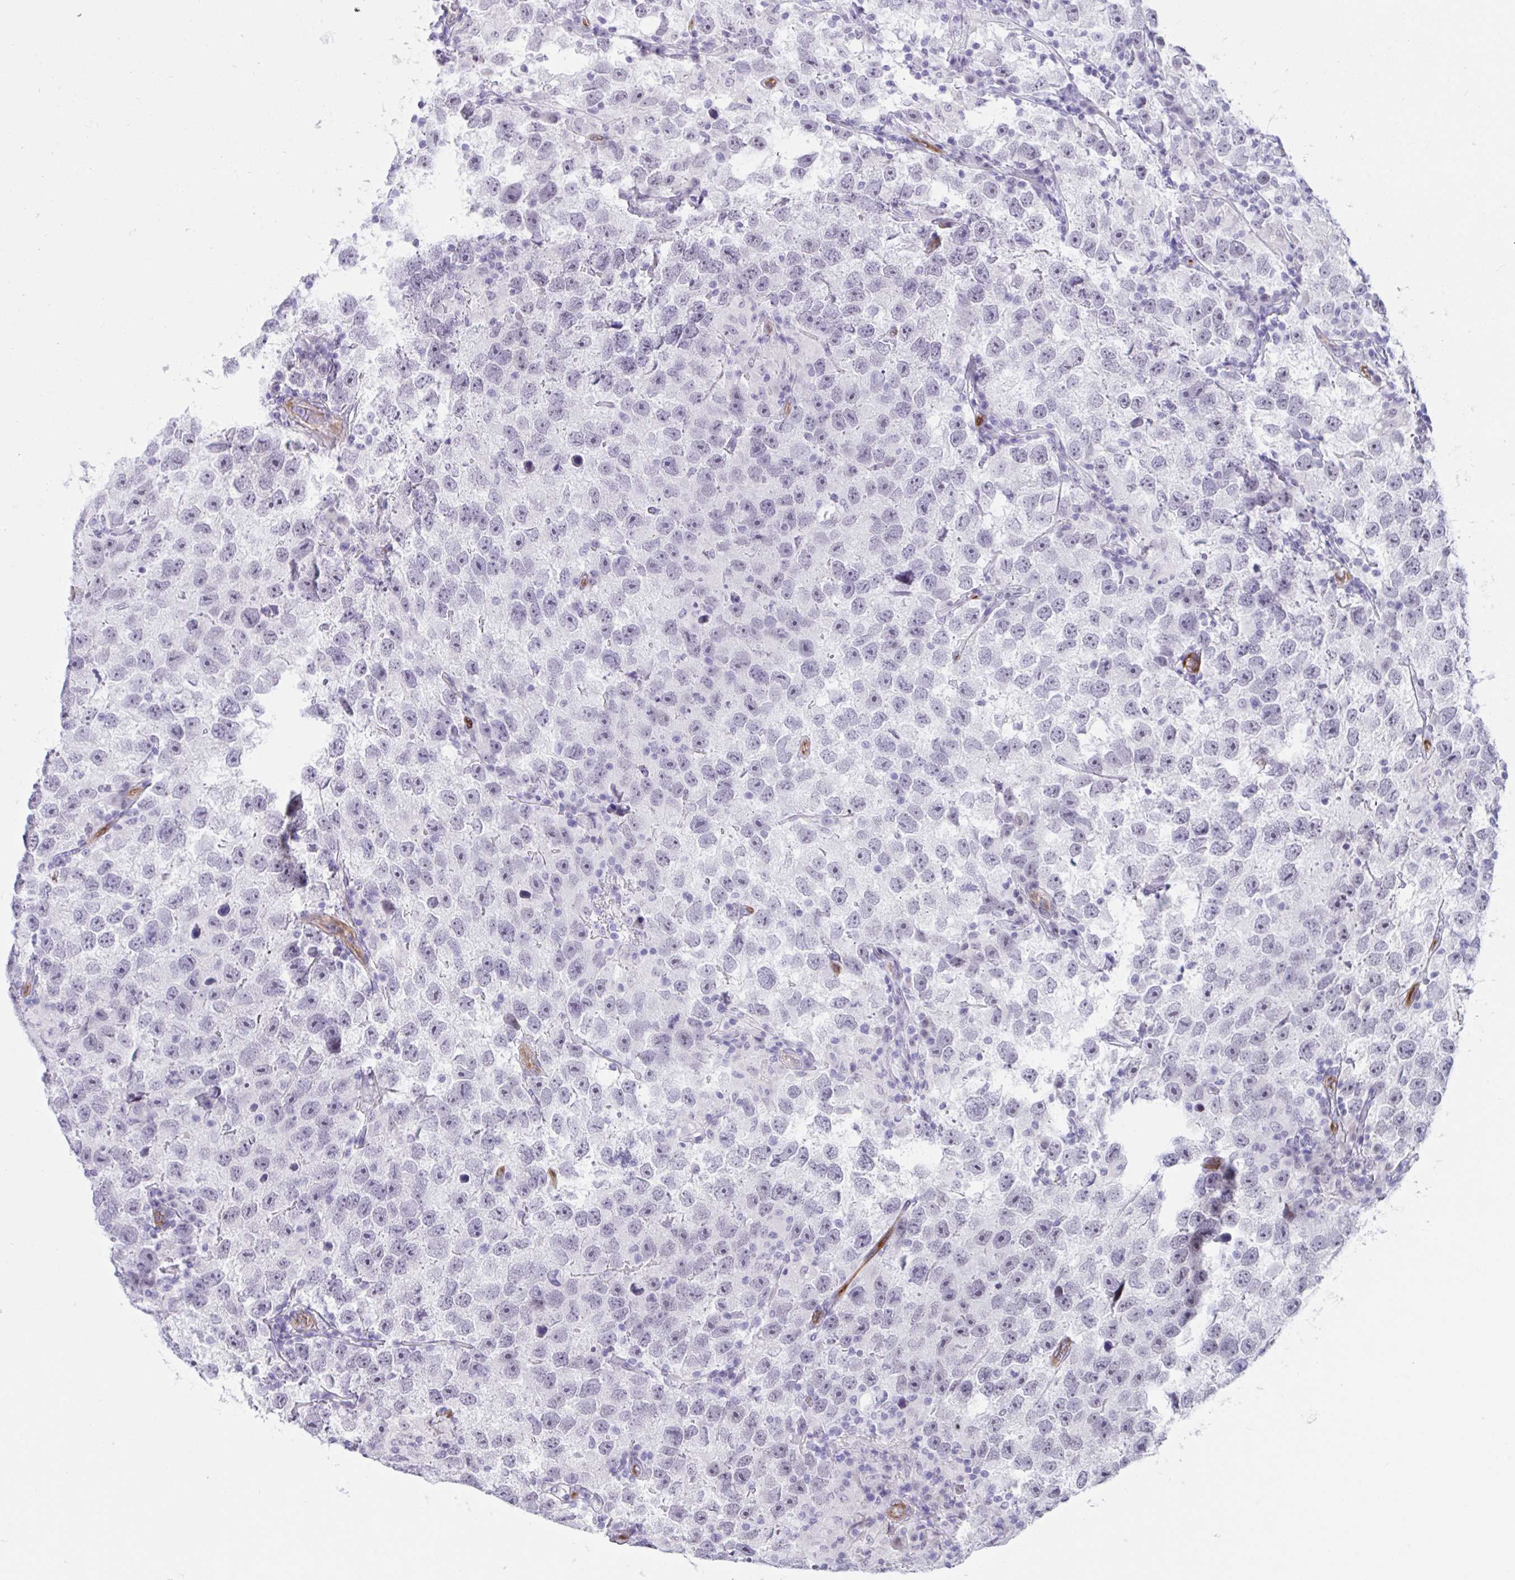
{"staining": {"intensity": "negative", "quantity": "none", "location": "none"}, "tissue": "testis cancer", "cell_type": "Tumor cells", "image_type": "cancer", "snomed": [{"axis": "morphology", "description": "Seminoma, NOS"}, {"axis": "topography", "description": "Testis"}], "caption": "Histopathology image shows no significant protein positivity in tumor cells of testis seminoma. (DAB immunohistochemistry visualized using brightfield microscopy, high magnification).", "gene": "EML1", "patient": {"sex": "male", "age": 26}}